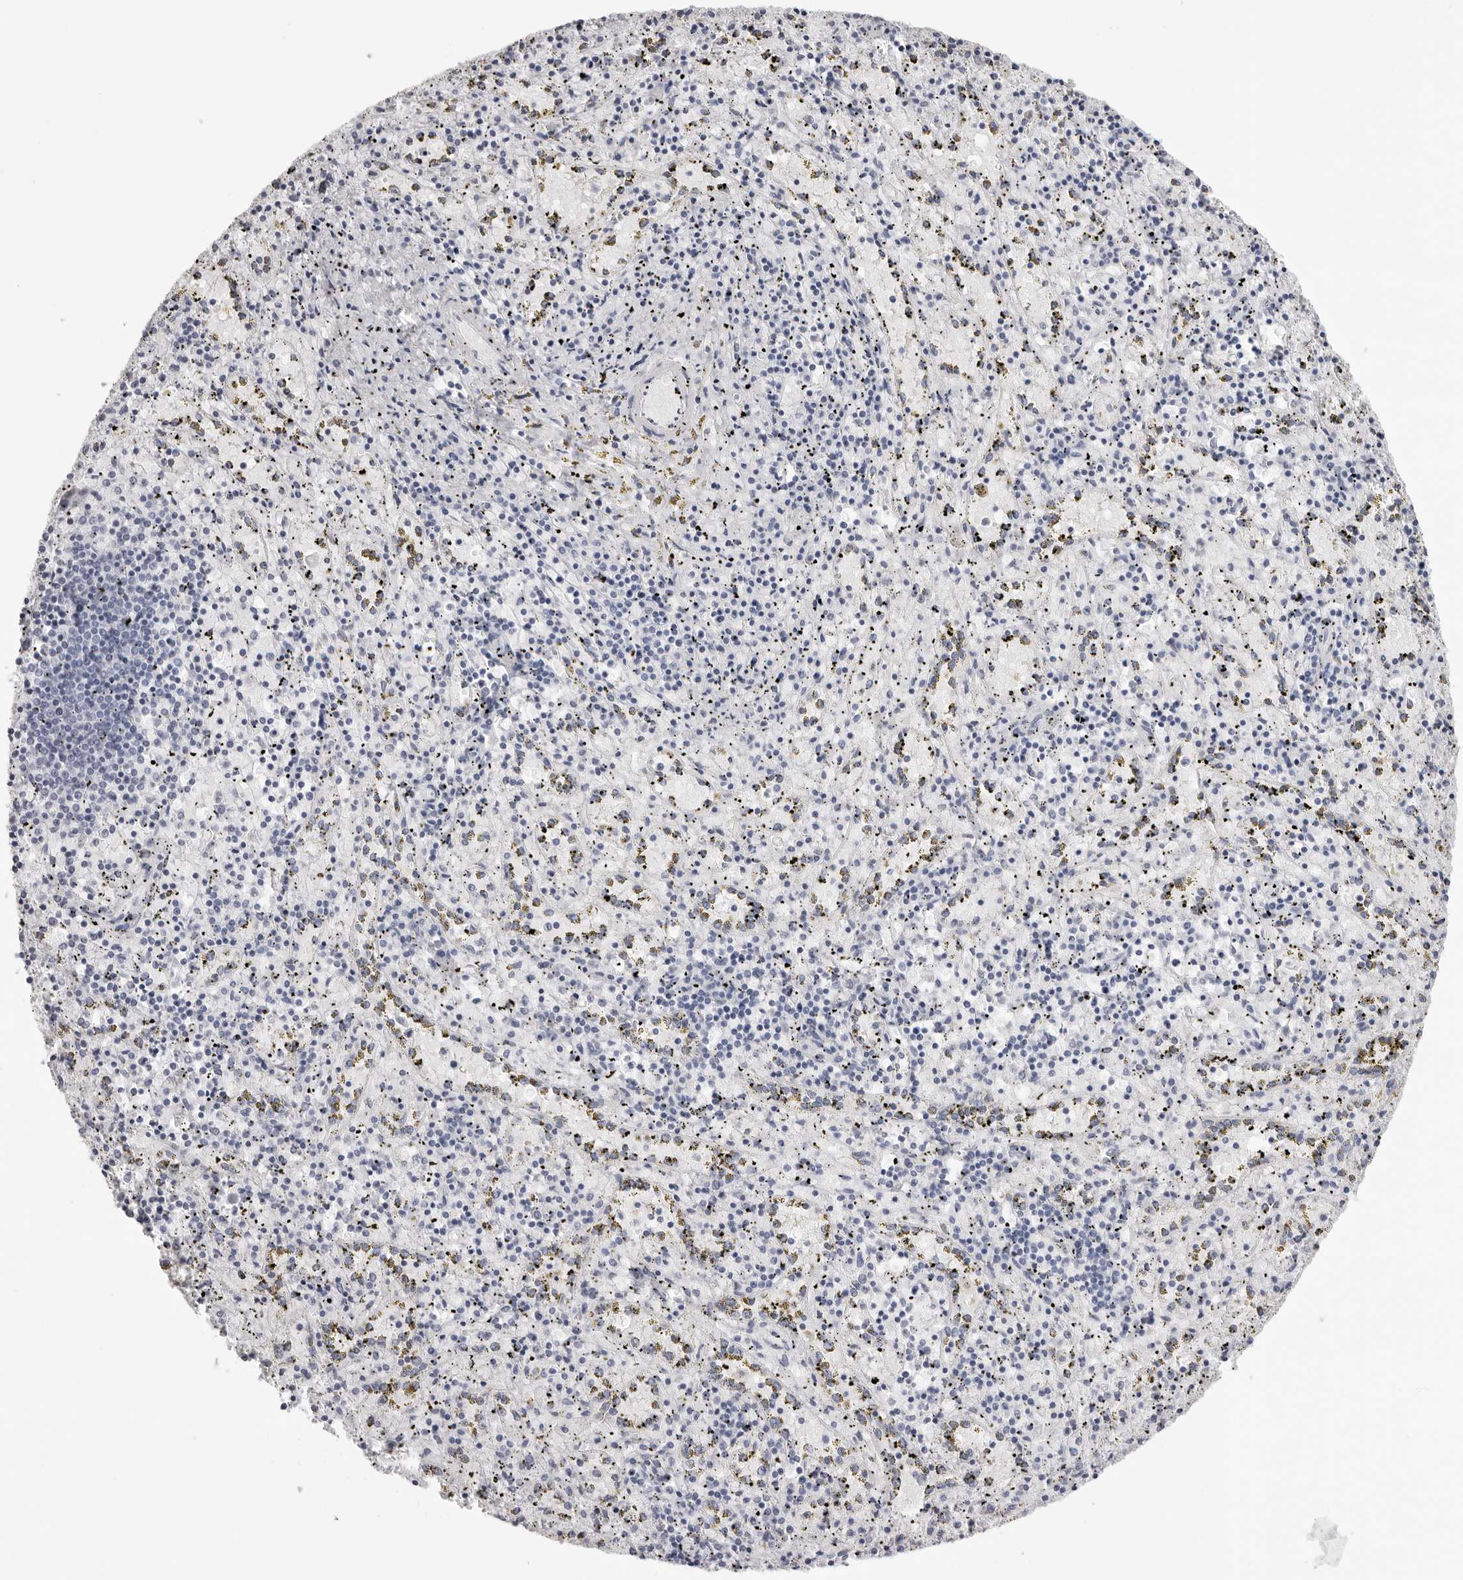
{"staining": {"intensity": "negative", "quantity": "none", "location": "none"}, "tissue": "spleen", "cell_type": "Cells in red pulp", "image_type": "normal", "snomed": [{"axis": "morphology", "description": "Normal tissue, NOS"}, {"axis": "topography", "description": "Spleen"}], "caption": "DAB immunohistochemical staining of benign human spleen reveals no significant staining in cells in red pulp.", "gene": "RHO", "patient": {"sex": "male", "age": 11}}